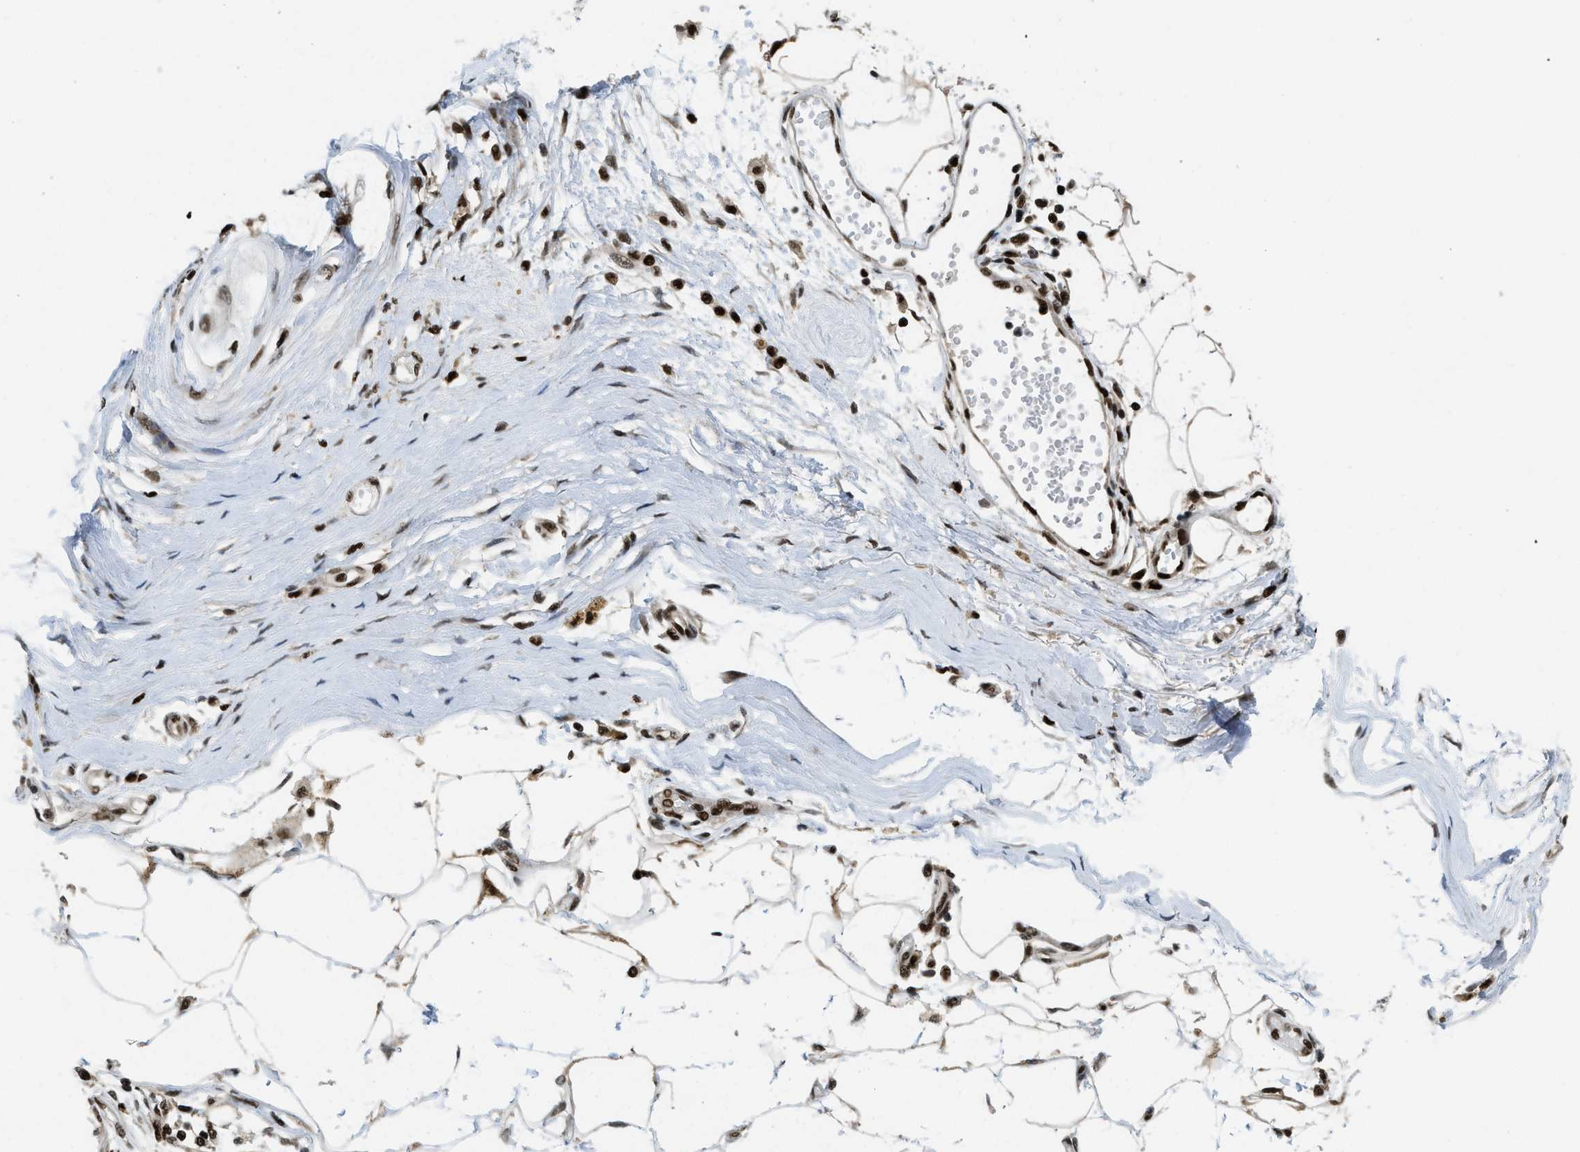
{"staining": {"intensity": "strong", "quantity": ">75%", "location": "nuclear"}, "tissue": "melanoma", "cell_type": "Tumor cells", "image_type": "cancer", "snomed": [{"axis": "morphology", "description": "Normal tissue, NOS"}, {"axis": "morphology", "description": "Malignant melanoma, NOS"}, {"axis": "topography", "description": "Skin"}], "caption": "Approximately >75% of tumor cells in malignant melanoma demonstrate strong nuclear protein staining as visualized by brown immunohistochemical staining.", "gene": "RFX5", "patient": {"sex": "male", "age": 62}}